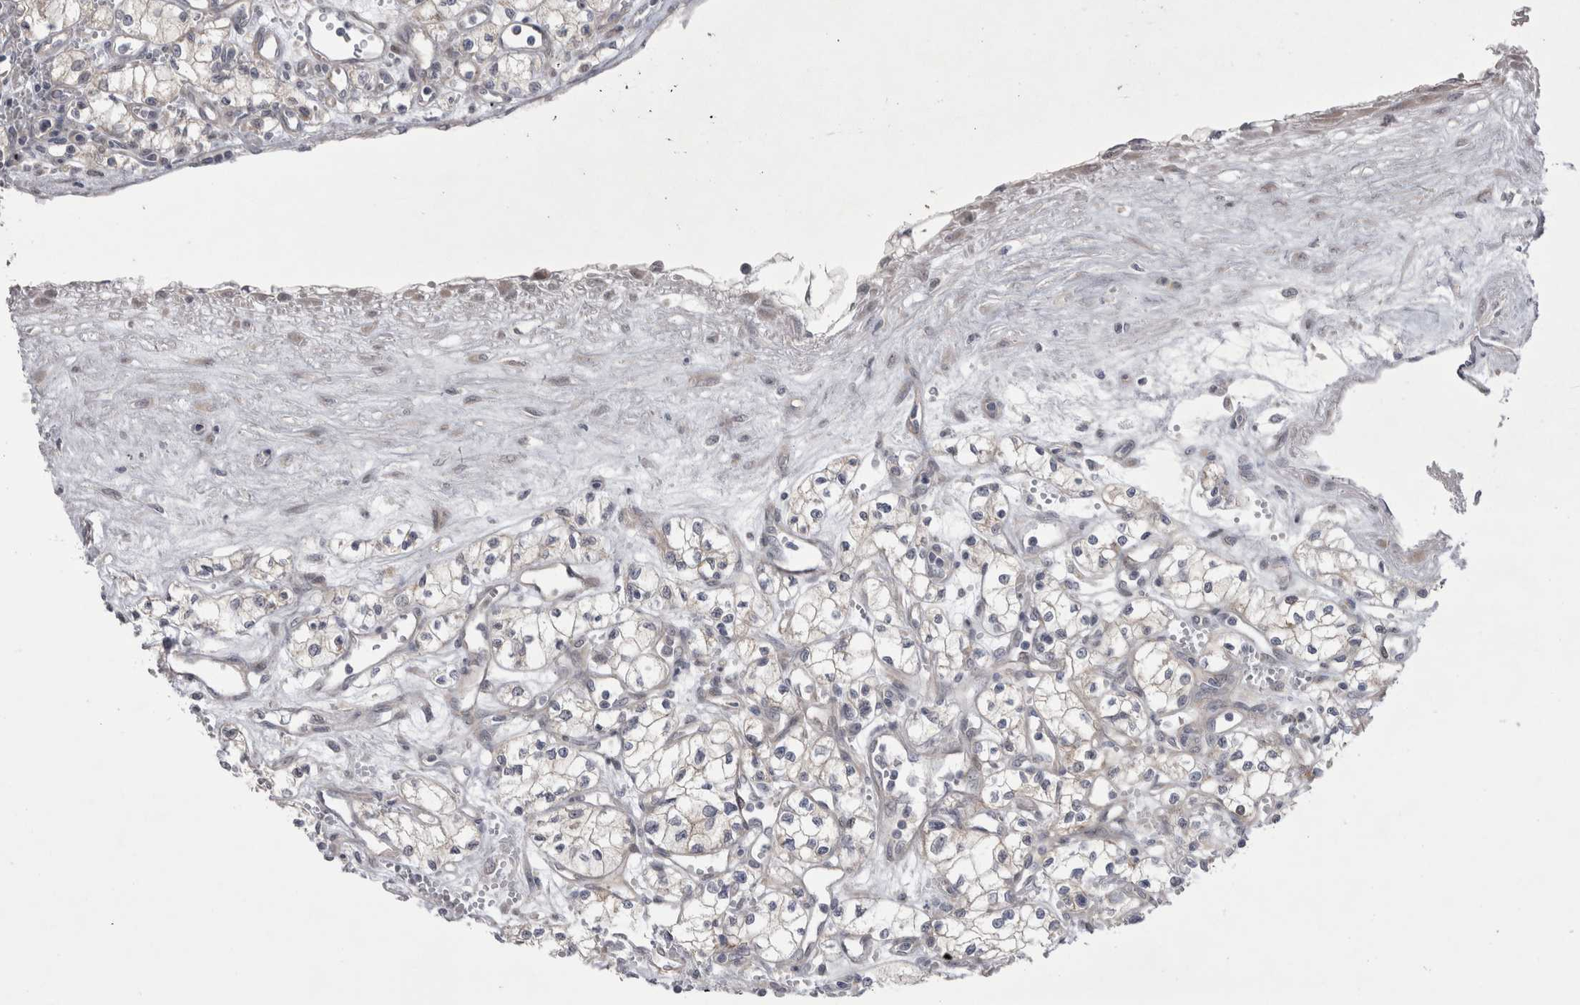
{"staining": {"intensity": "negative", "quantity": "none", "location": "none"}, "tissue": "renal cancer", "cell_type": "Tumor cells", "image_type": "cancer", "snomed": [{"axis": "morphology", "description": "Adenocarcinoma, NOS"}, {"axis": "topography", "description": "Kidney"}], "caption": "This photomicrograph is of renal cancer stained with IHC to label a protein in brown with the nuclei are counter-stained blue. There is no expression in tumor cells.", "gene": "NENF", "patient": {"sex": "male", "age": 59}}